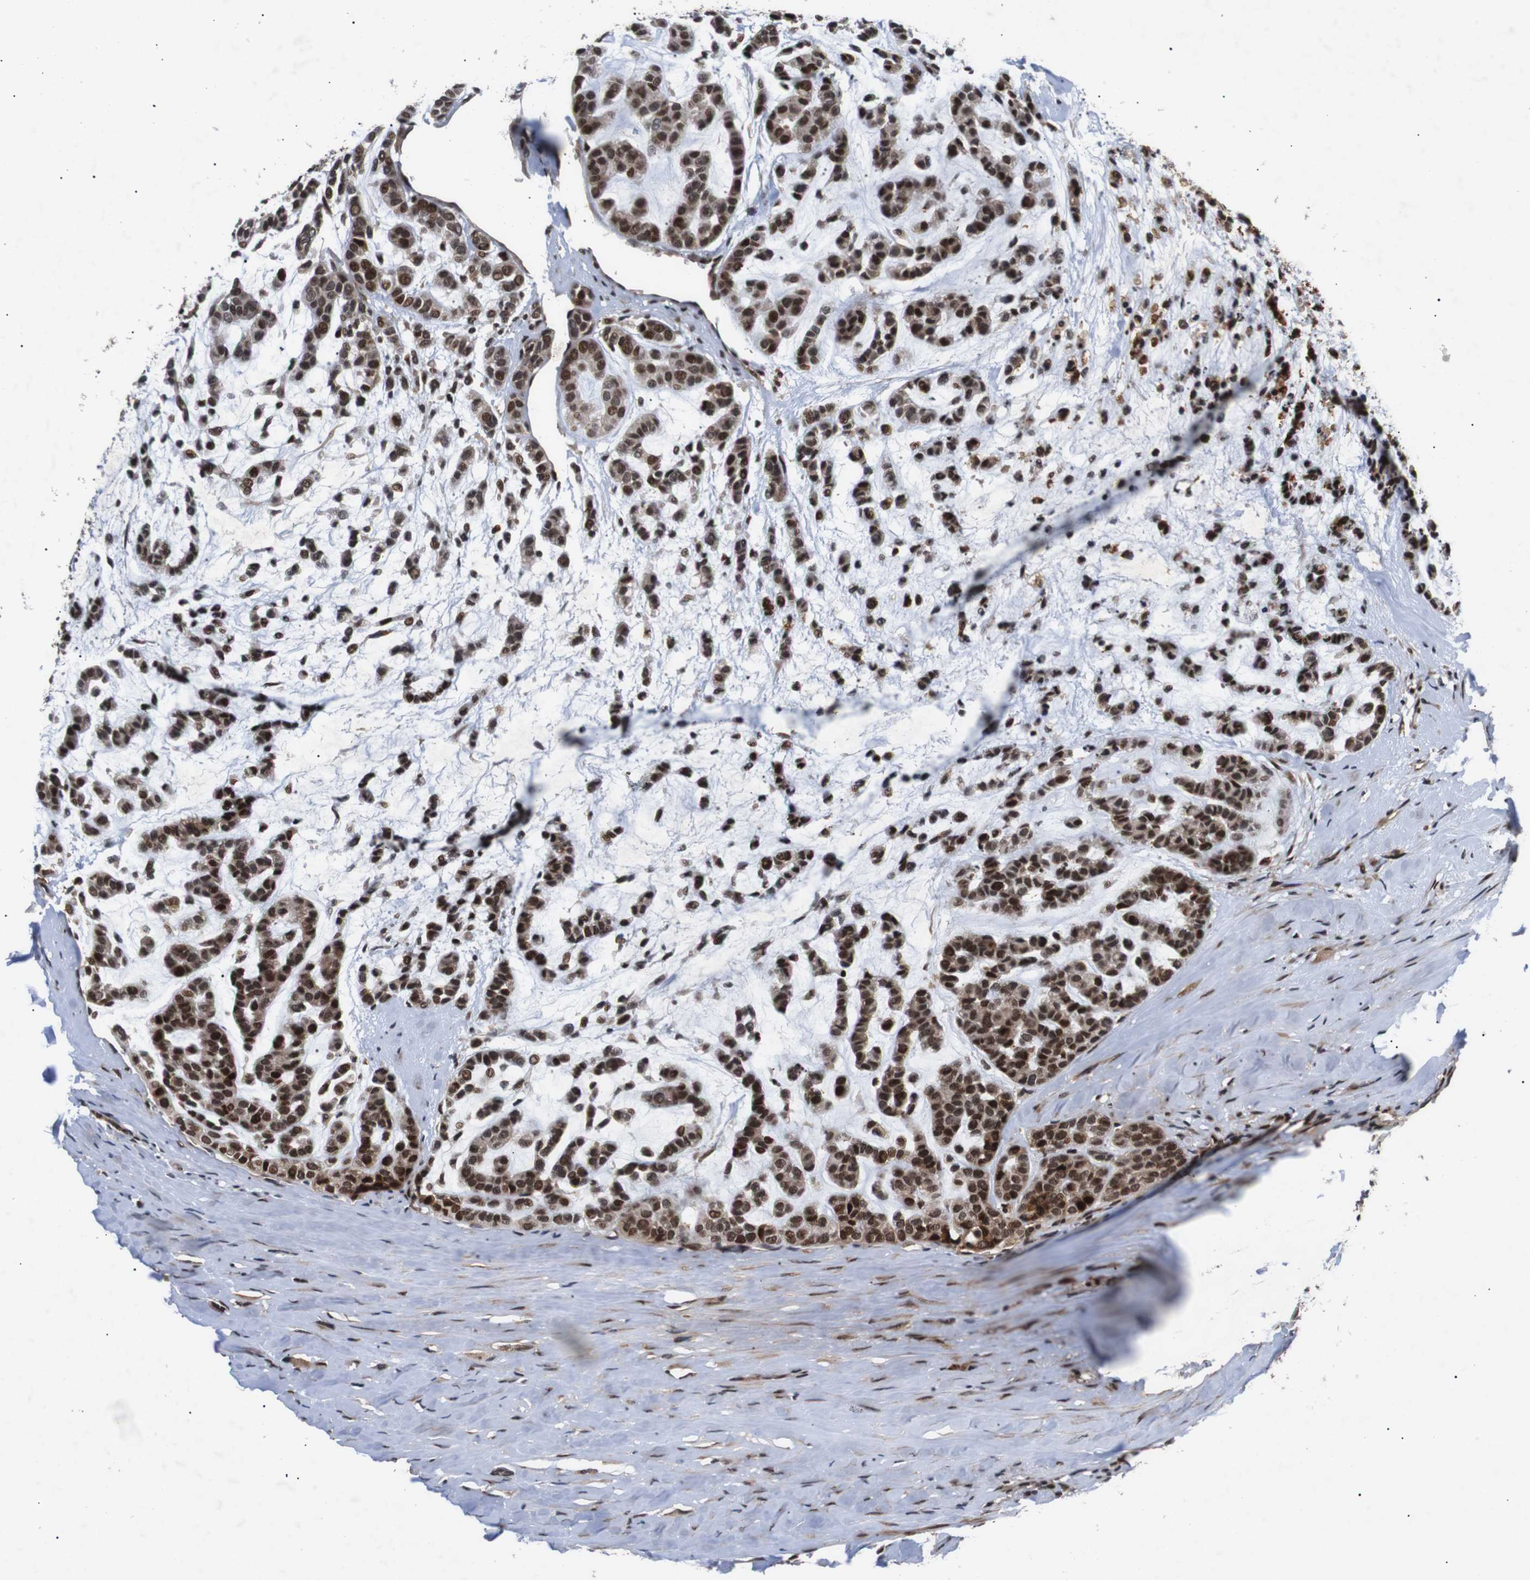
{"staining": {"intensity": "strong", "quantity": ">75%", "location": "cytoplasmic/membranous,nuclear"}, "tissue": "head and neck cancer", "cell_type": "Tumor cells", "image_type": "cancer", "snomed": [{"axis": "morphology", "description": "Adenocarcinoma, NOS"}, {"axis": "morphology", "description": "Adenoma, NOS"}, {"axis": "topography", "description": "Head-Neck"}], "caption": "Protein staining exhibits strong cytoplasmic/membranous and nuclear staining in approximately >75% of tumor cells in head and neck adenocarcinoma.", "gene": "KIF23", "patient": {"sex": "female", "age": 55}}